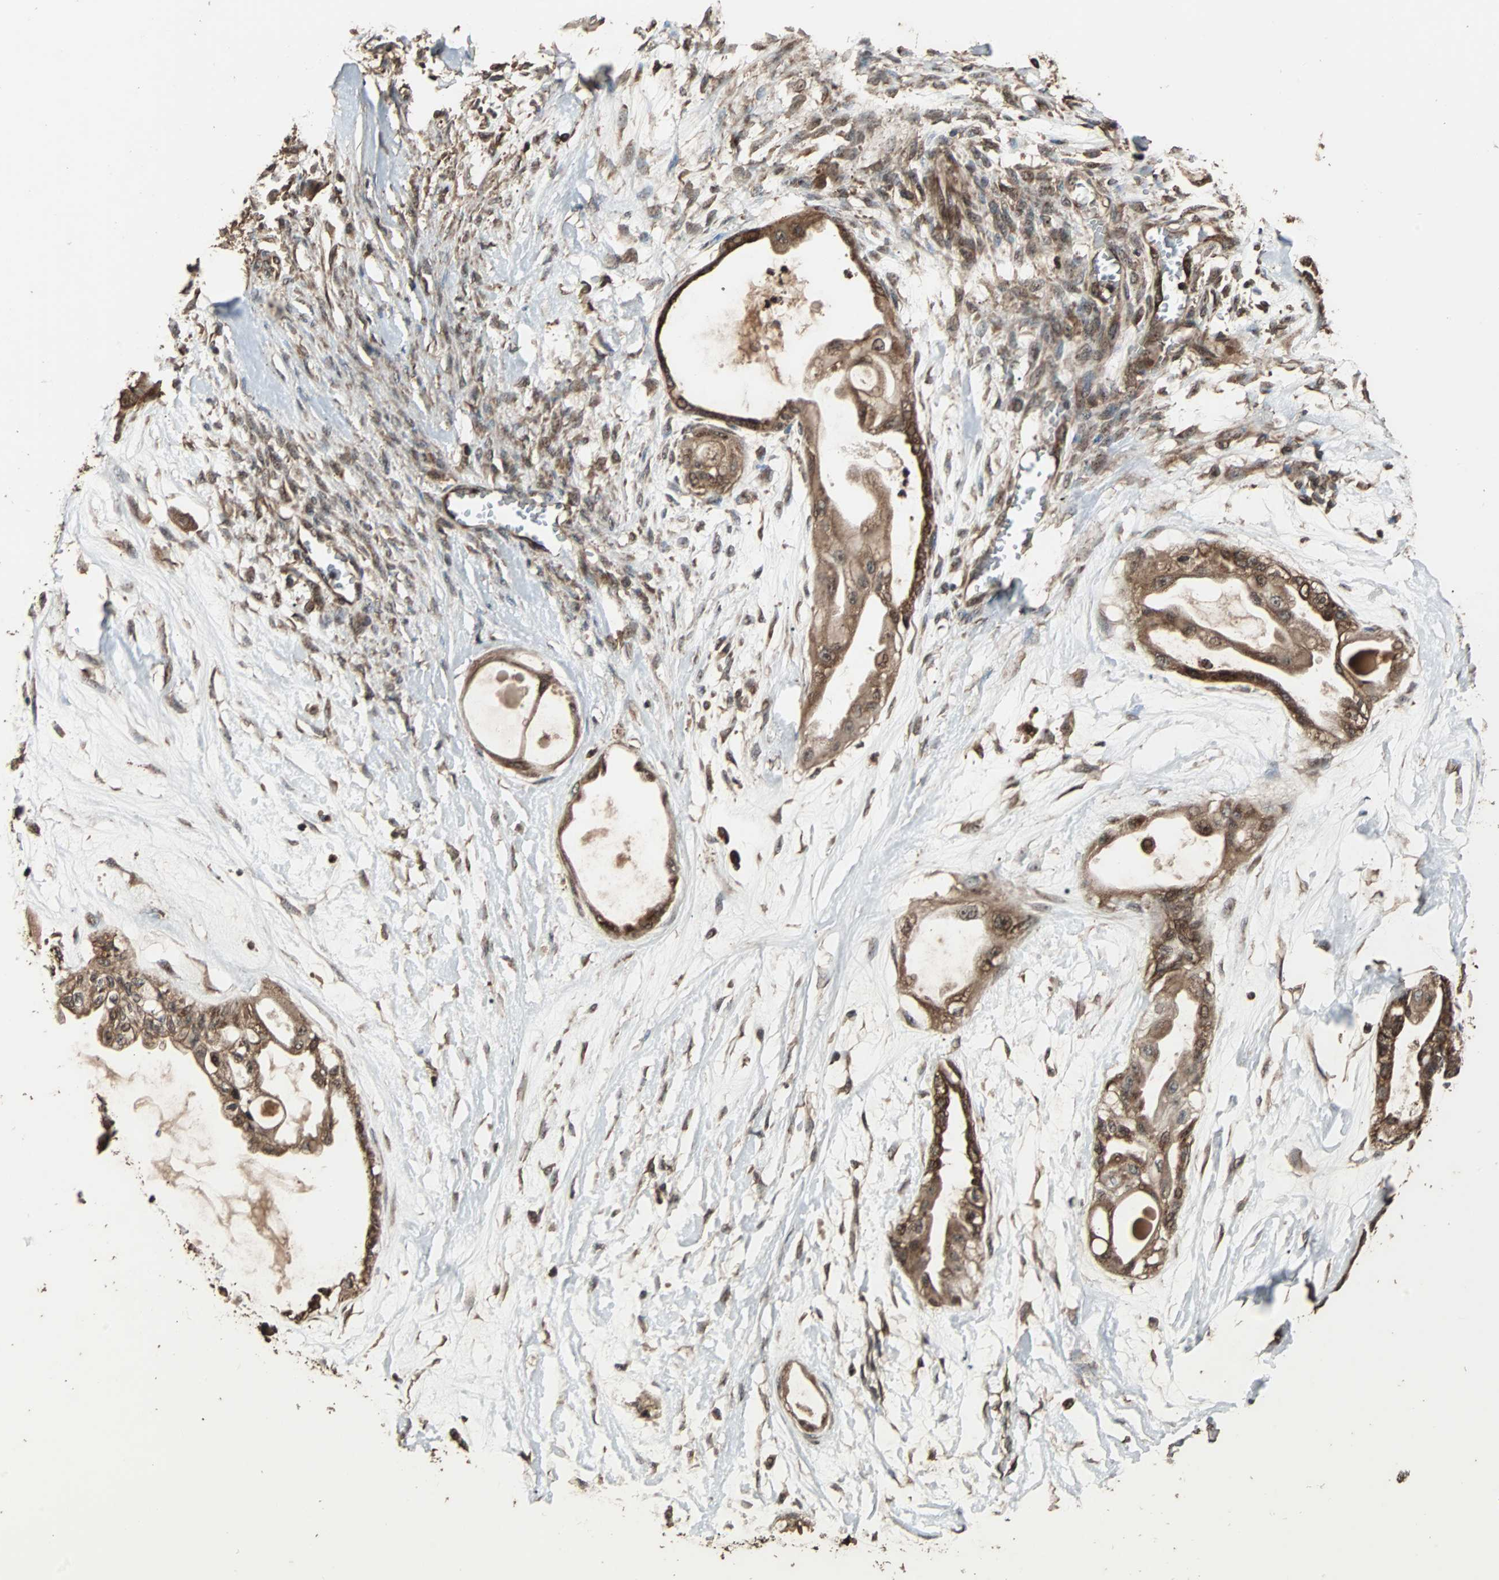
{"staining": {"intensity": "strong", "quantity": ">75%", "location": "cytoplasmic/membranous"}, "tissue": "ovarian cancer", "cell_type": "Tumor cells", "image_type": "cancer", "snomed": [{"axis": "morphology", "description": "Carcinoma, NOS"}, {"axis": "morphology", "description": "Carcinoma, endometroid"}, {"axis": "topography", "description": "Ovary"}], "caption": "Ovarian cancer stained for a protein exhibits strong cytoplasmic/membranous positivity in tumor cells.", "gene": "LAMTOR5", "patient": {"sex": "female", "age": 50}}